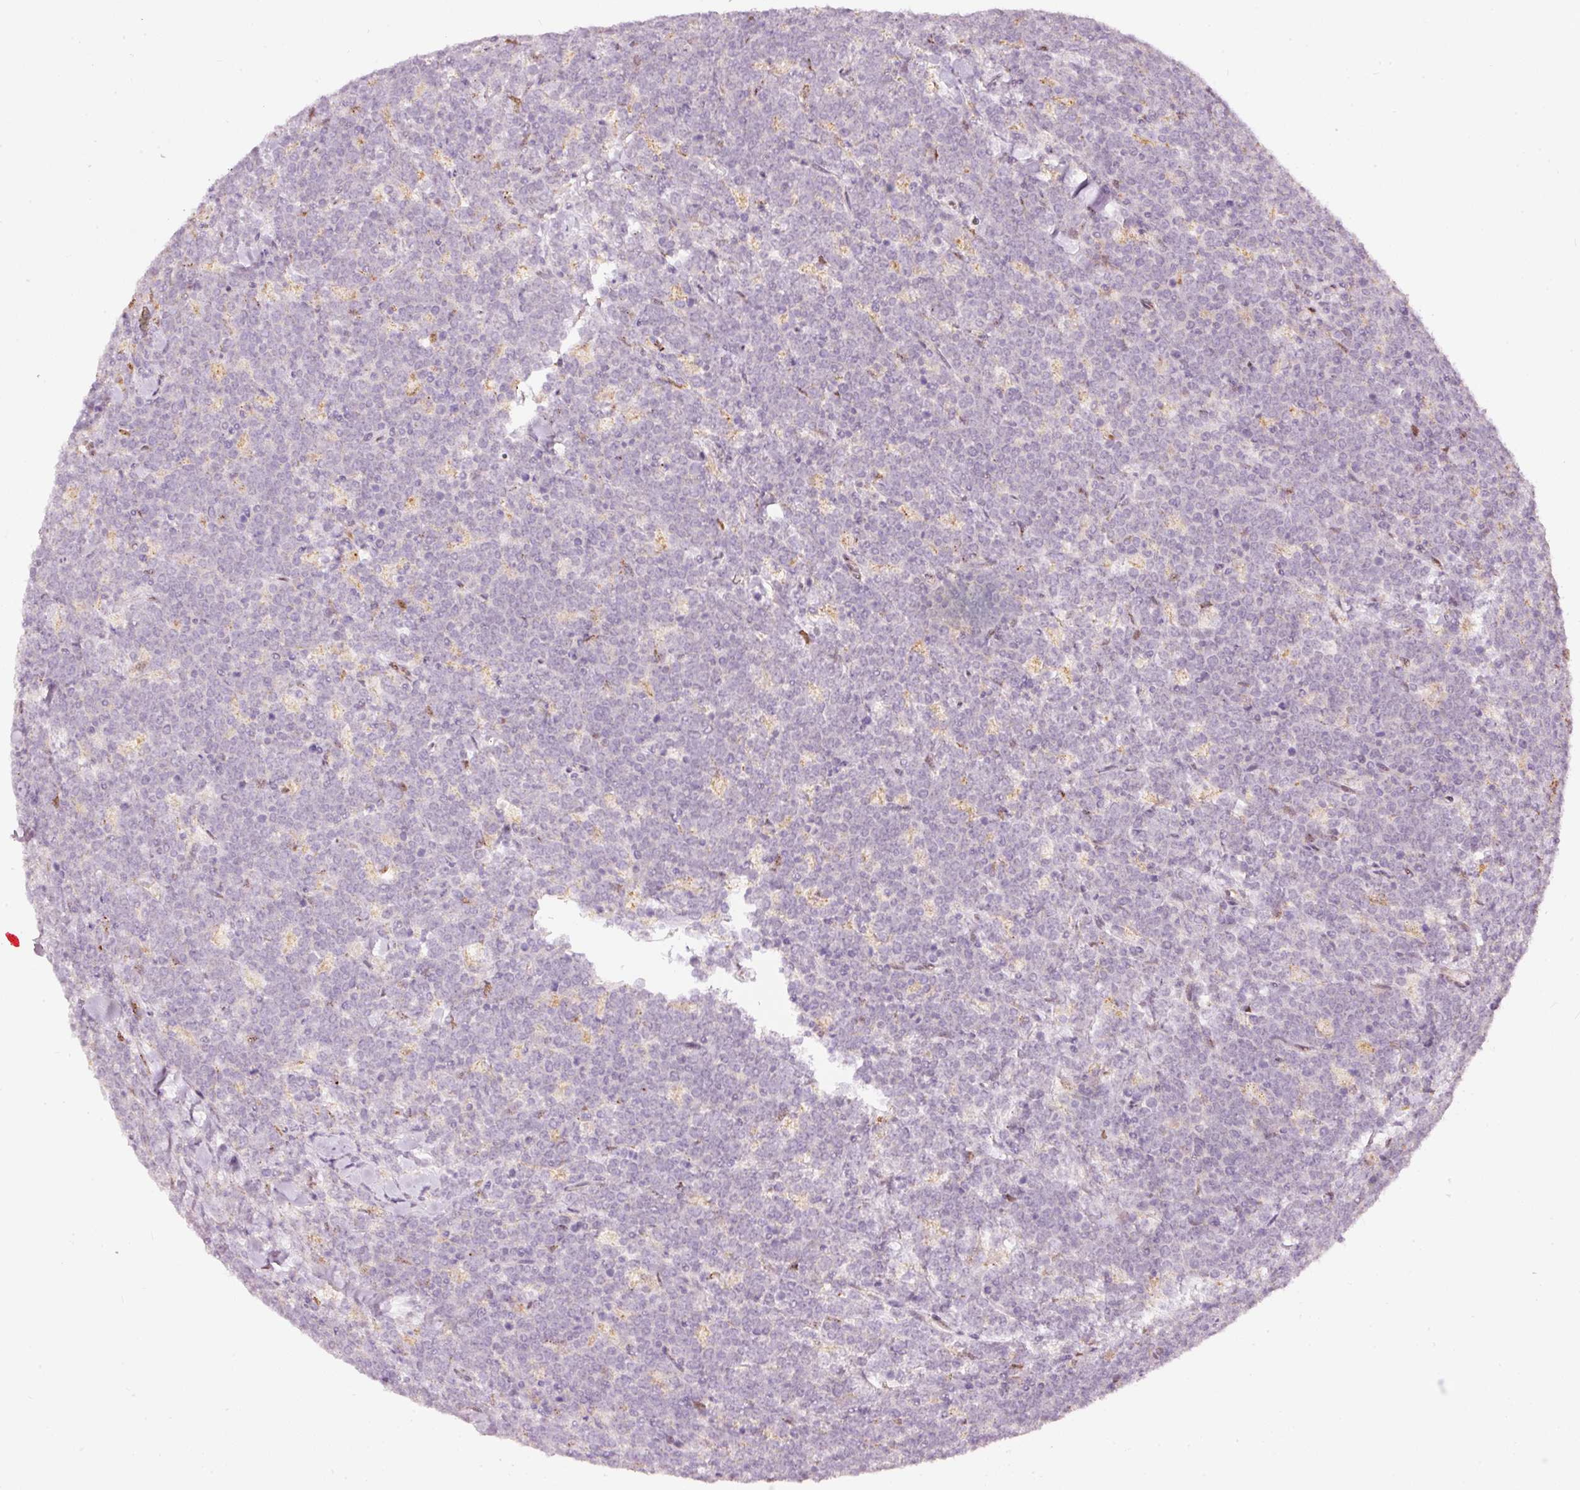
{"staining": {"intensity": "negative", "quantity": "none", "location": "none"}, "tissue": "lymphoma", "cell_type": "Tumor cells", "image_type": "cancer", "snomed": [{"axis": "morphology", "description": "Malignant lymphoma, non-Hodgkin's type, High grade"}, {"axis": "topography", "description": "Small intestine"}], "caption": "Immunohistochemical staining of lymphoma demonstrates no significant staining in tumor cells. (Brightfield microscopy of DAB immunohistochemistry at high magnification).", "gene": "RNF39", "patient": {"sex": "male", "age": 8}}